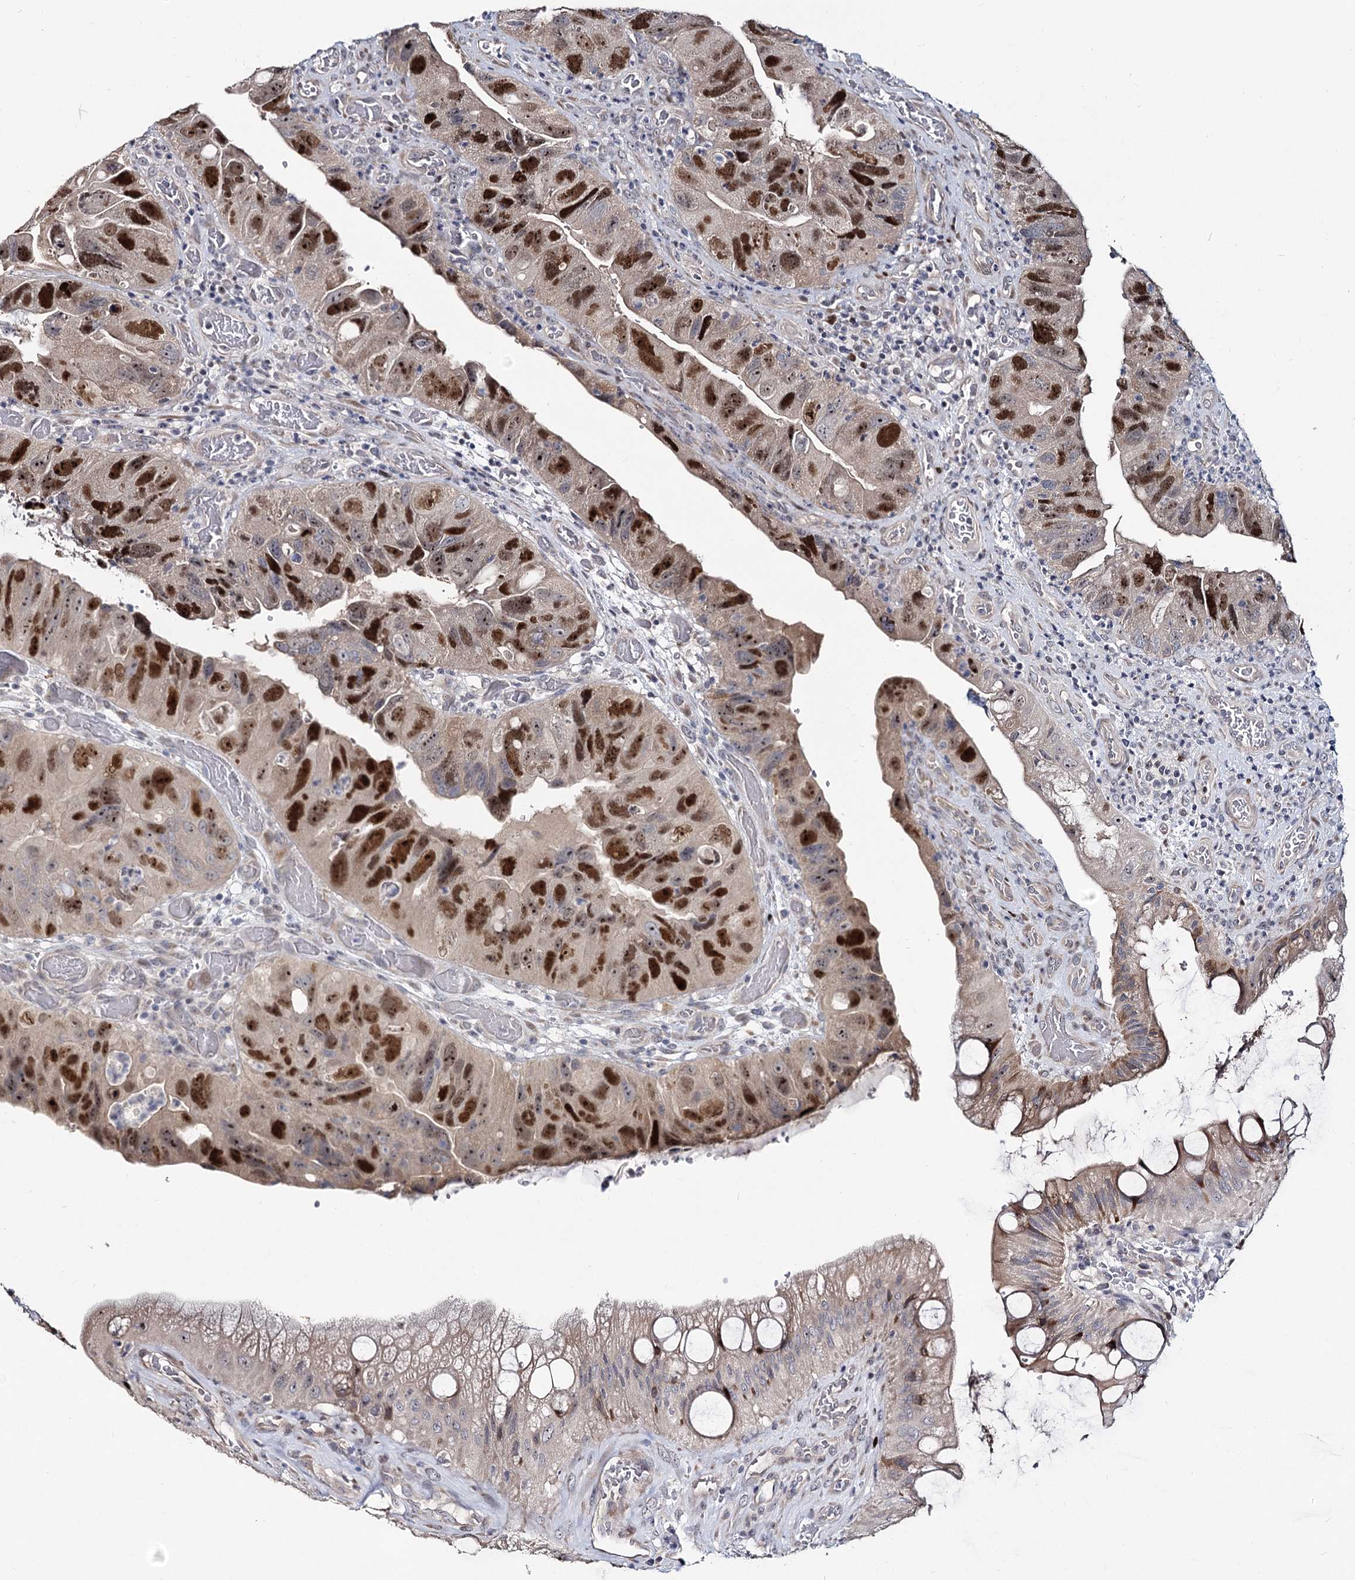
{"staining": {"intensity": "strong", "quantity": "25%-75%", "location": "nuclear"}, "tissue": "colorectal cancer", "cell_type": "Tumor cells", "image_type": "cancer", "snomed": [{"axis": "morphology", "description": "Adenocarcinoma, NOS"}, {"axis": "topography", "description": "Rectum"}], "caption": "Immunohistochemical staining of human colorectal cancer (adenocarcinoma) displays high levels of strong nuclear protein positivity in approximately 25%-75% of tumor cells.", "gene": "PIK3C2A", "patient": {"sex": "male", "age": 63}}